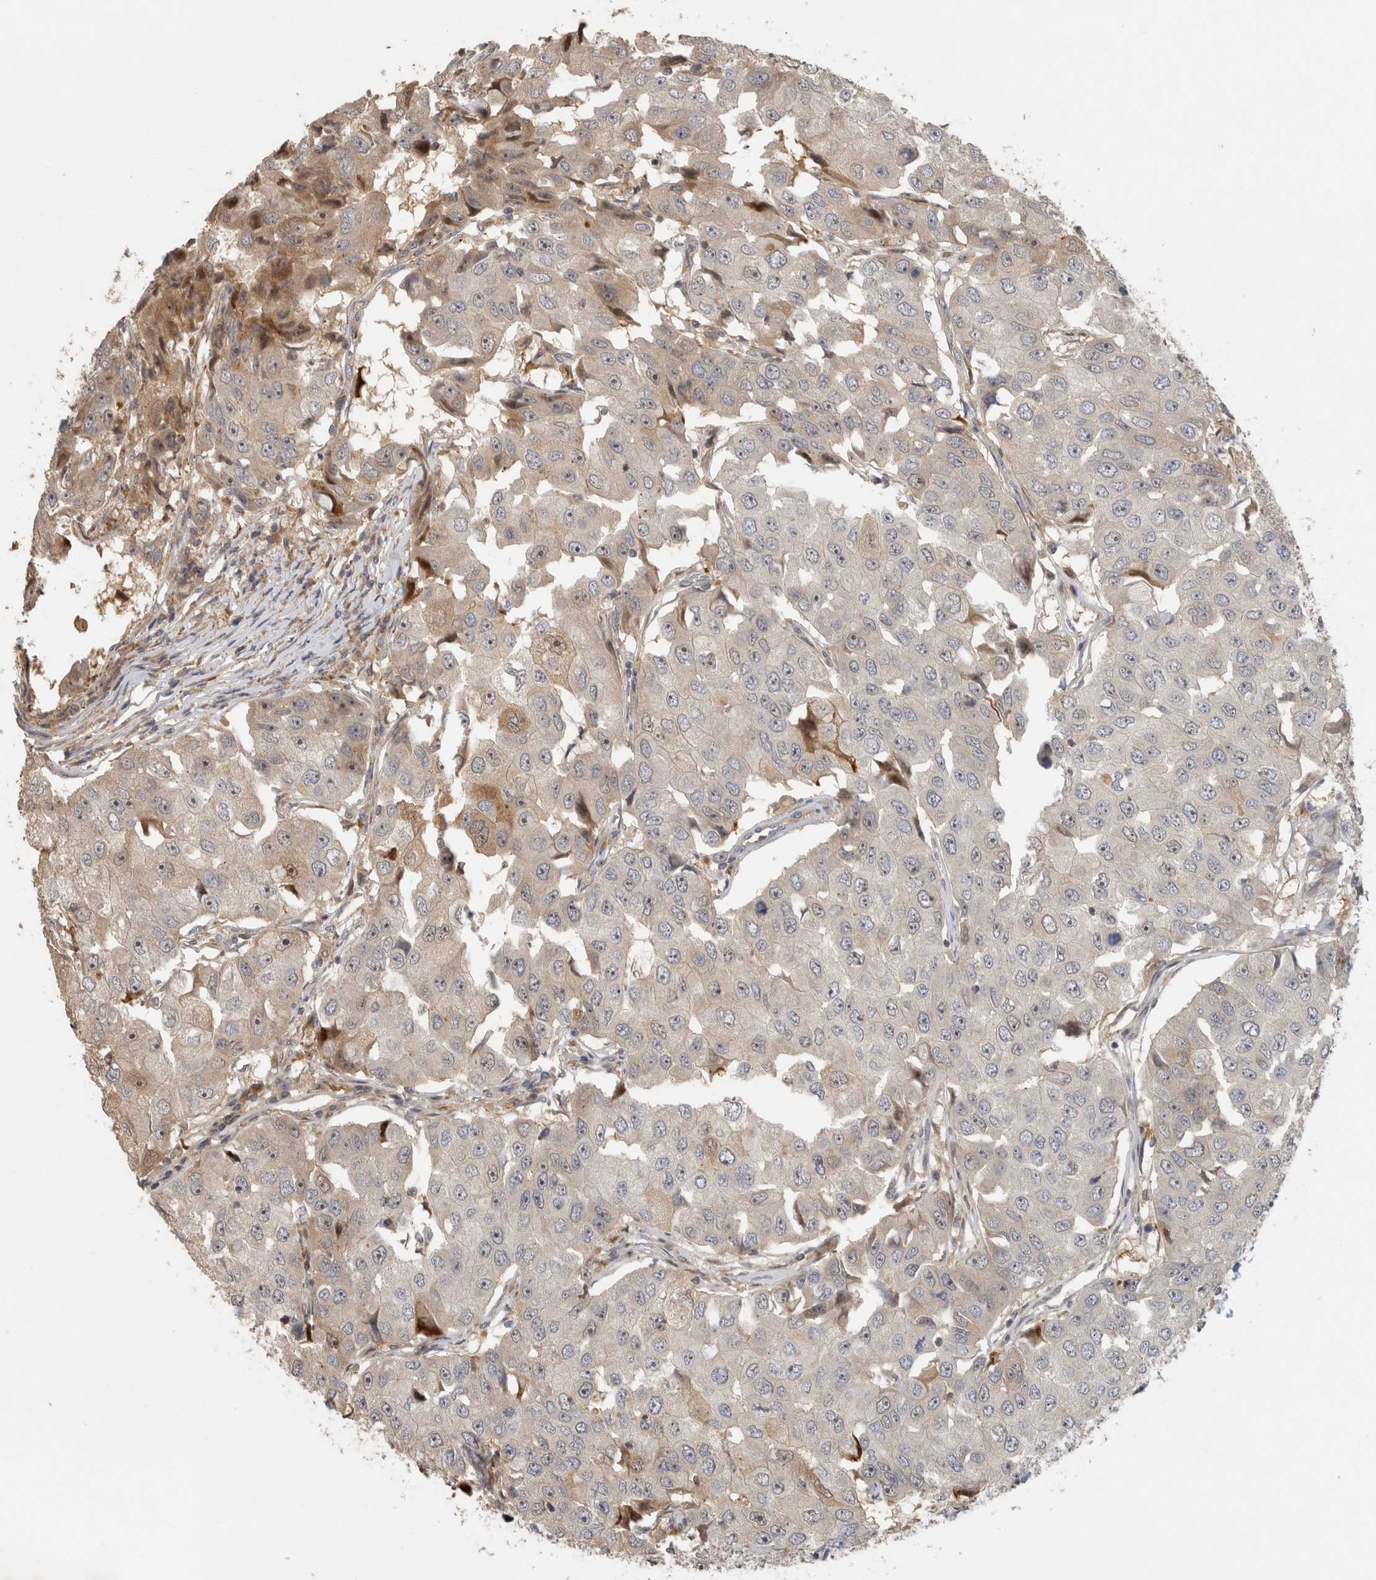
{"staining": {"intensity": "weak", "quantity": "<25%", "location": "cytoplasmic/membranous"}, "tissue": "breast cancer", "cell_type": "Tumor cells", "image_type": "cancer", "snomed": [{"axis": "morphology", "description": "Duct carcinoma"}, {"axis": "topography", "description": "Breast"}], "caption": "Tumor cells are negative for protein expression in human breast cancer (intraductal carcinoma).", "gene": "SIPA1L2", "patient": {"sex": "female", "age": 27}}